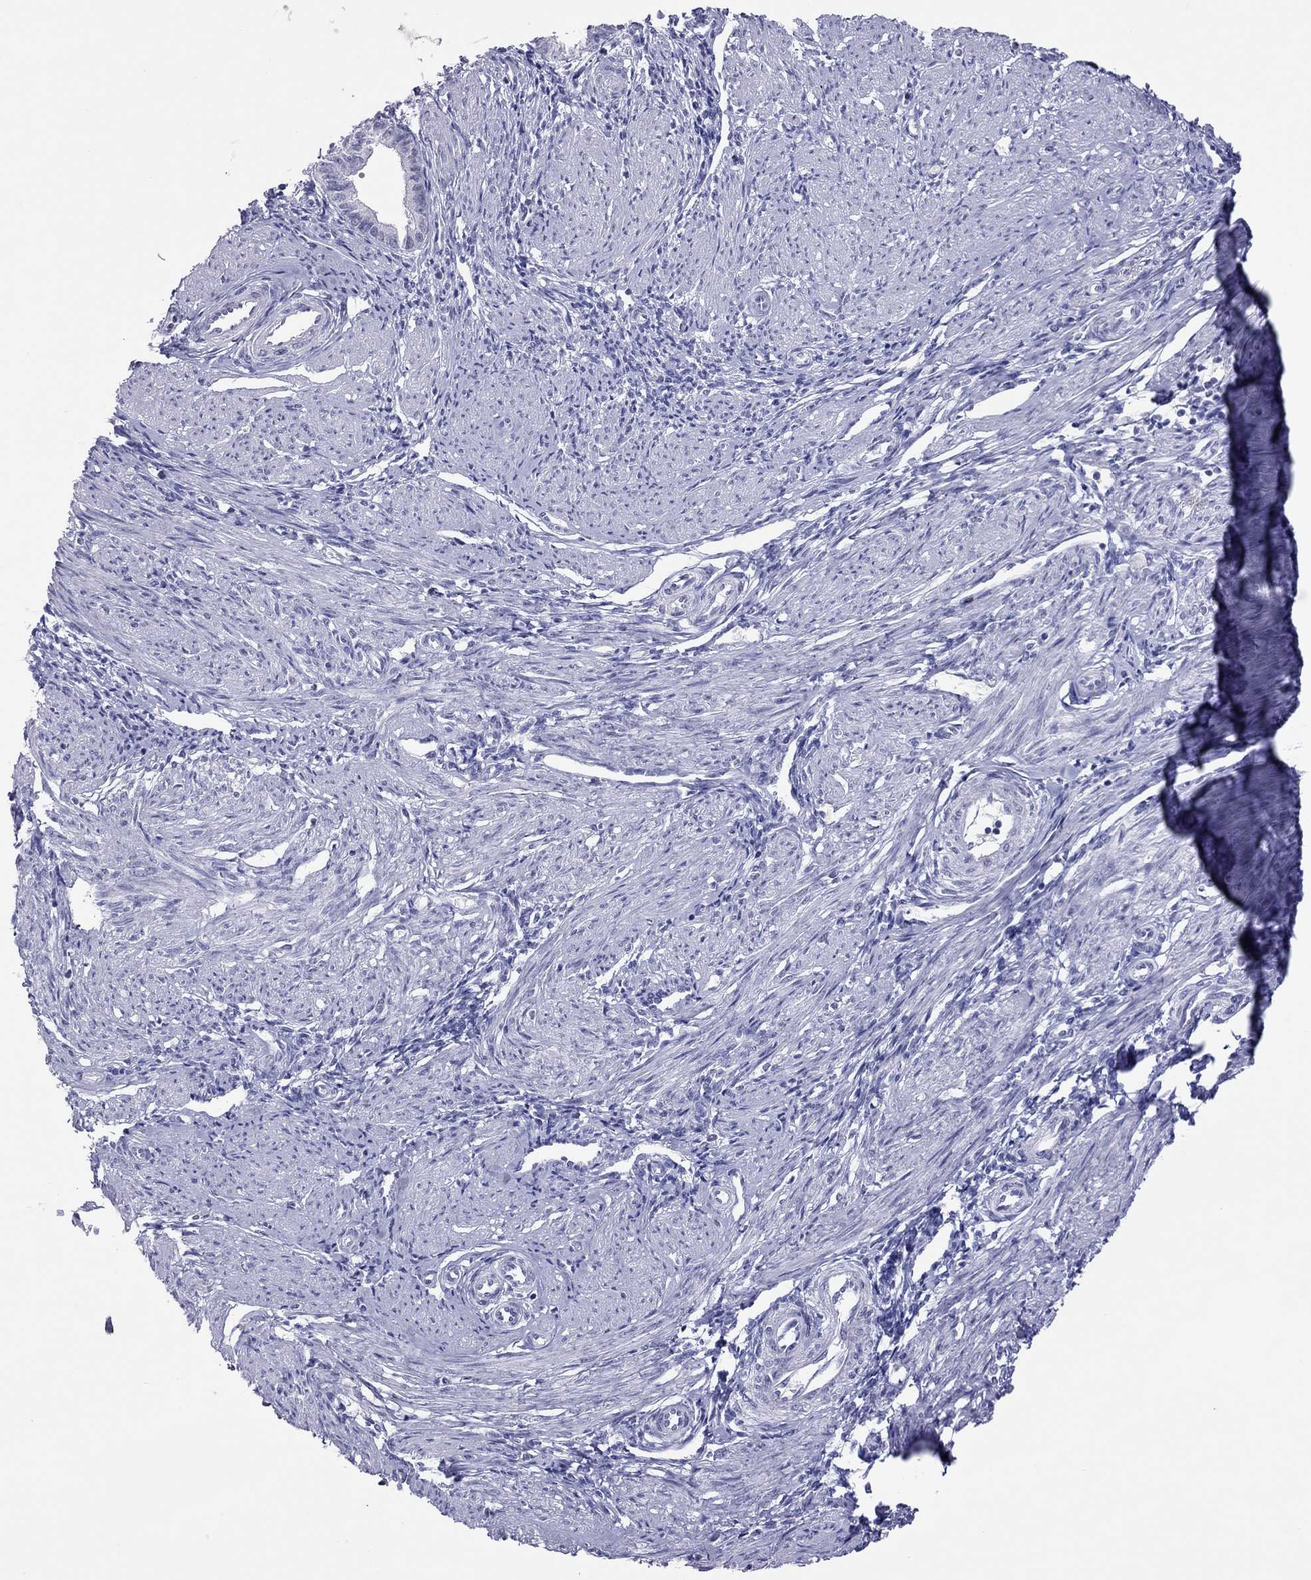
{"staining": {"intensity": "negative", "quantity": "none", "location": "none"}, "tissue": "endometrium", "cell_type": "Cells in endometrial stroma", "image_type": "normal", "snomed": [{"axis": "morphology", "description": "Normal tissue, NOS"}, {"axis": "topography", "description": "Endometrium"}], "caption": "High power microscopy image of an immunohistochemistry micrograph of unremarkable endometrium, revealing no significant expression in cells in endometrial stroma. (Brightfield microscopy of DAB (3,3'-diaminobenzidine) immunohistochemistry at high magnification).", "gene": "JHY", "patient": {"sex": "female", "age": 37}}